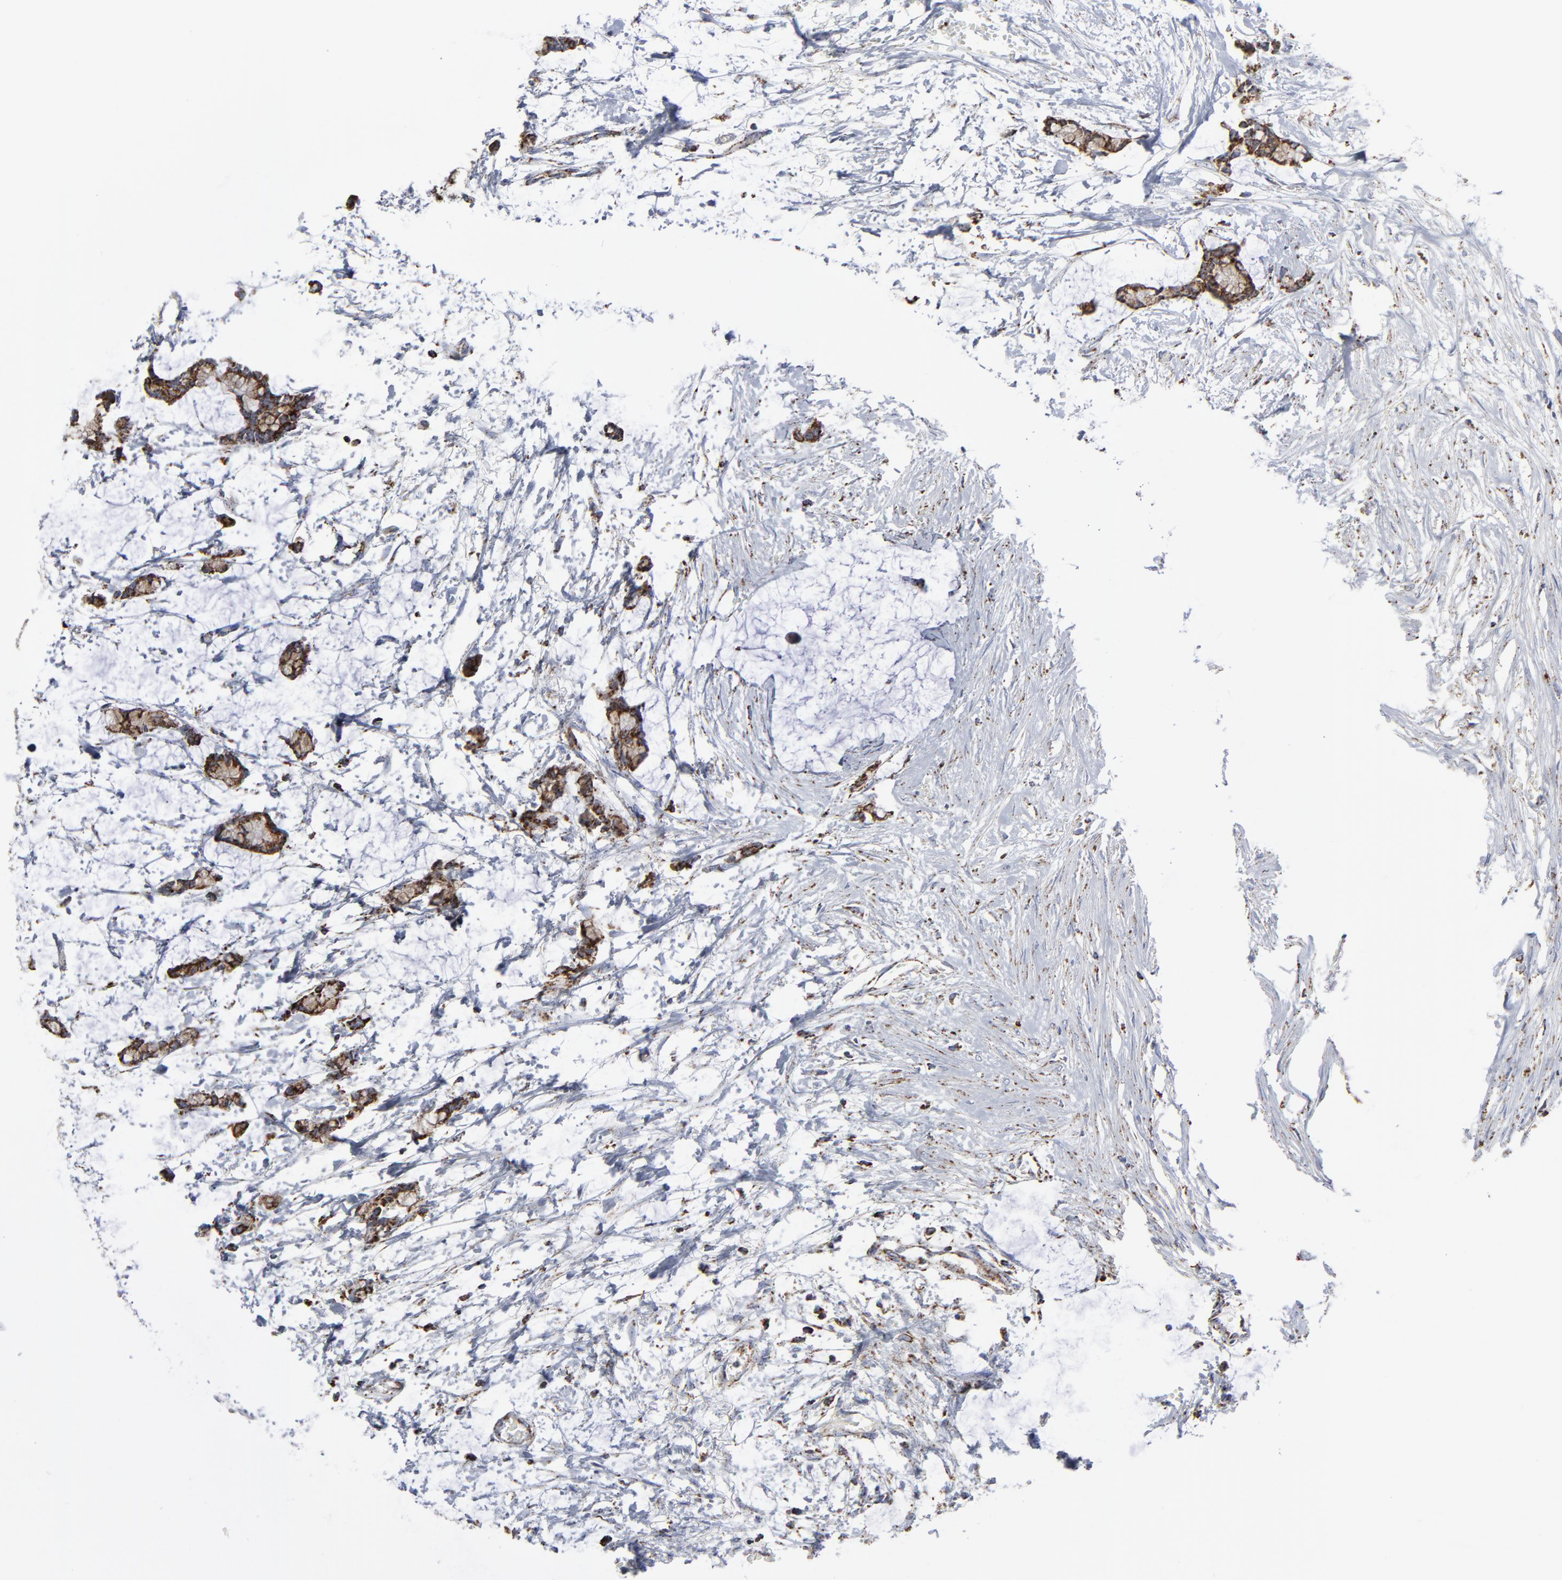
{"staining": {"intensity": "moderate", "quantity": ">75%", "location": "cytoplasmic/membranous"}, "tissue": "colorectal cancer", "cell_type": "Tumor cells", "image_type": "cancer", "snomed": [{"axis": "morphology", "description": "Normal tissue, NOS"}, {"axis": "morphology", "description": "Adenocarcinoma, NOS"}, {"axis": "topography", "description": "Colon"}, {"axis": "topography", "description": "Peripheral nerve tissue"}], "caption": "Human colorectal cancer stained with a protein marker reveals moderate staining in tumor cells.", "gene": "TXNRD2", "patient": {"sex": "male", "age": 14}}